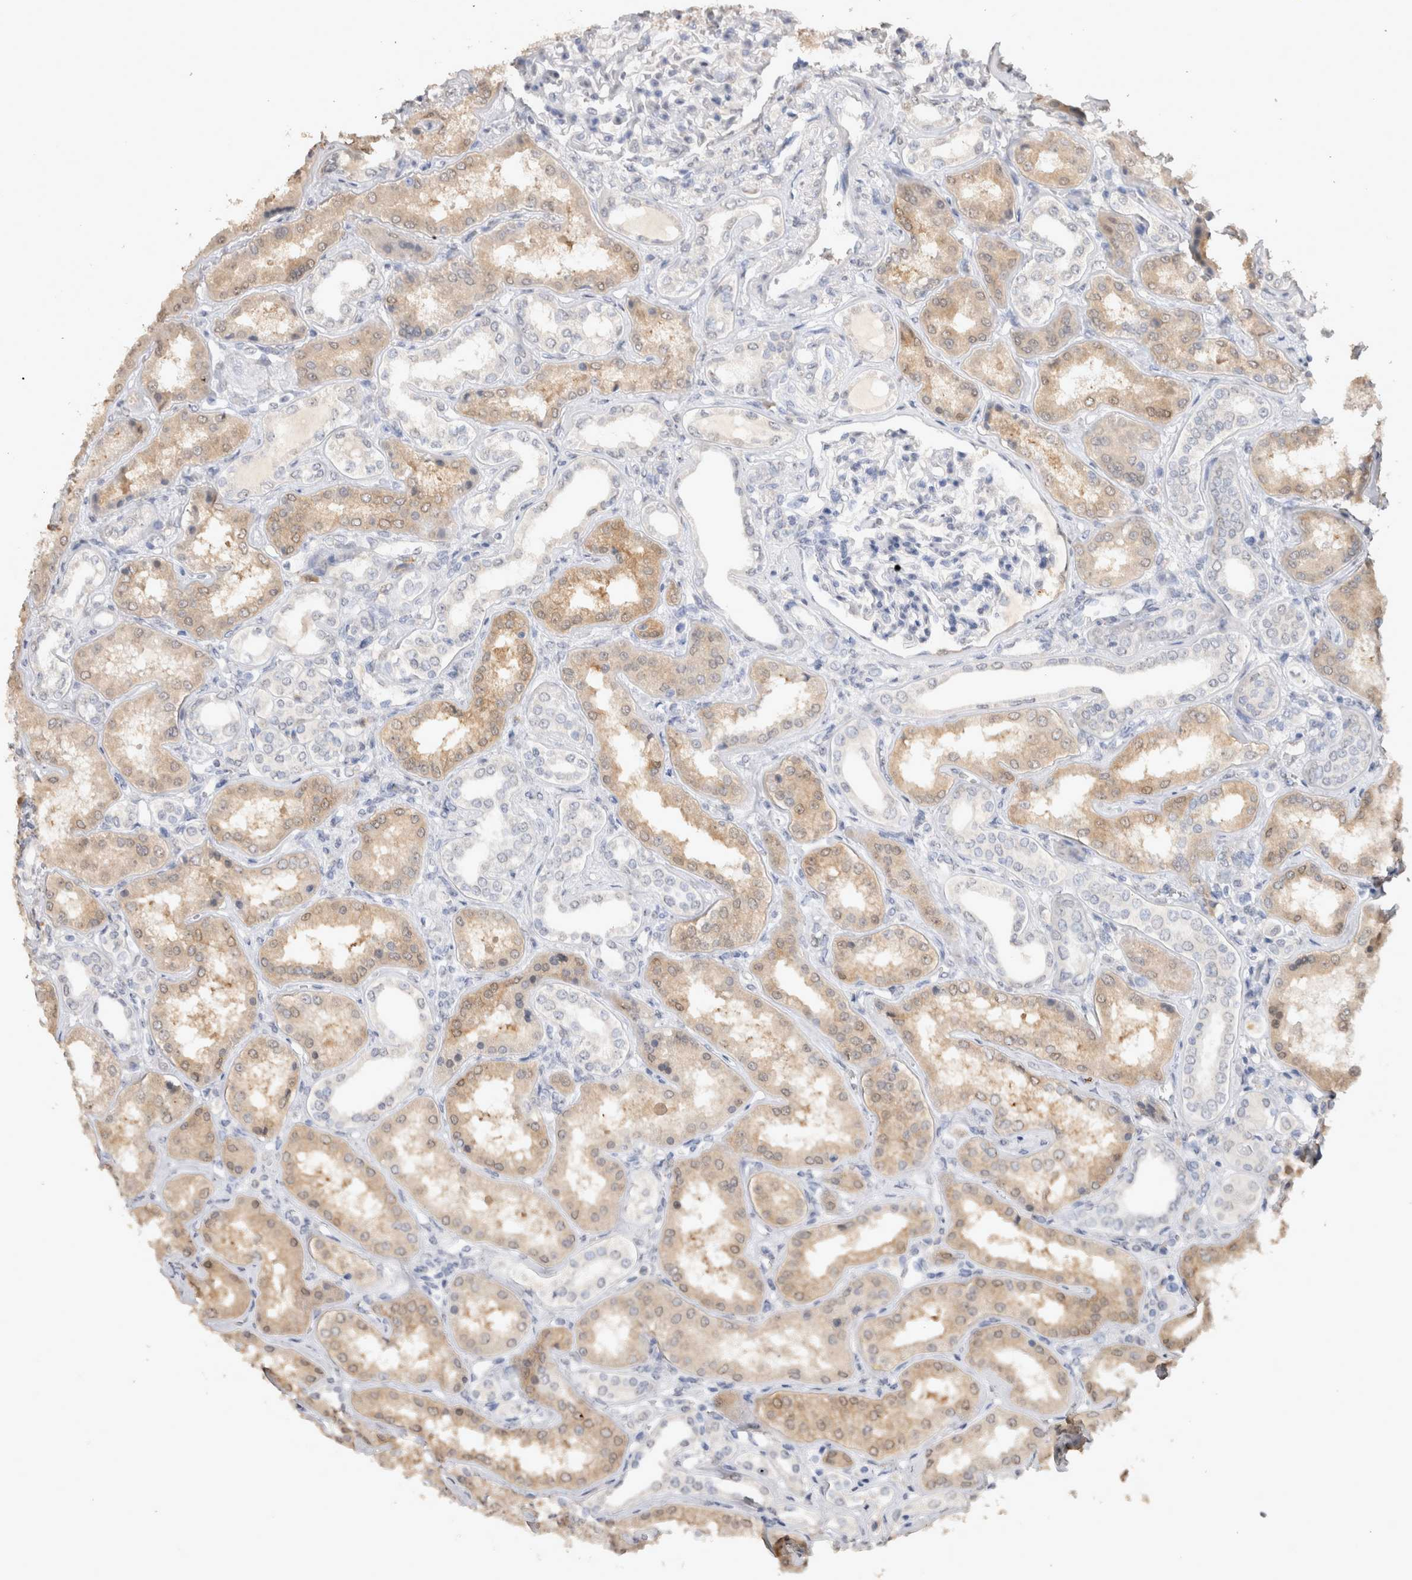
{"staining": {"intensity": "negative", "quantity": "none", "location": "none"}, "tissue": "kidney", "cell_type": "Cells in glomeruli", "image_type": "normal", "snomed": [{"axis": "morphology", "description": "Normal tissue, NOS"}, {"axis": "topography", "description": "Kidney"}], "caption": "IHC of unremarkable human kidney displays no positivity in cells in glomeruli. (DAB (3,3'-diaminobenzidine) immunohistochemistry (IHC) with hematoxylin counter stain).", "gene": "LGALS2", "patient": {"sex": "female", "age": 56}}